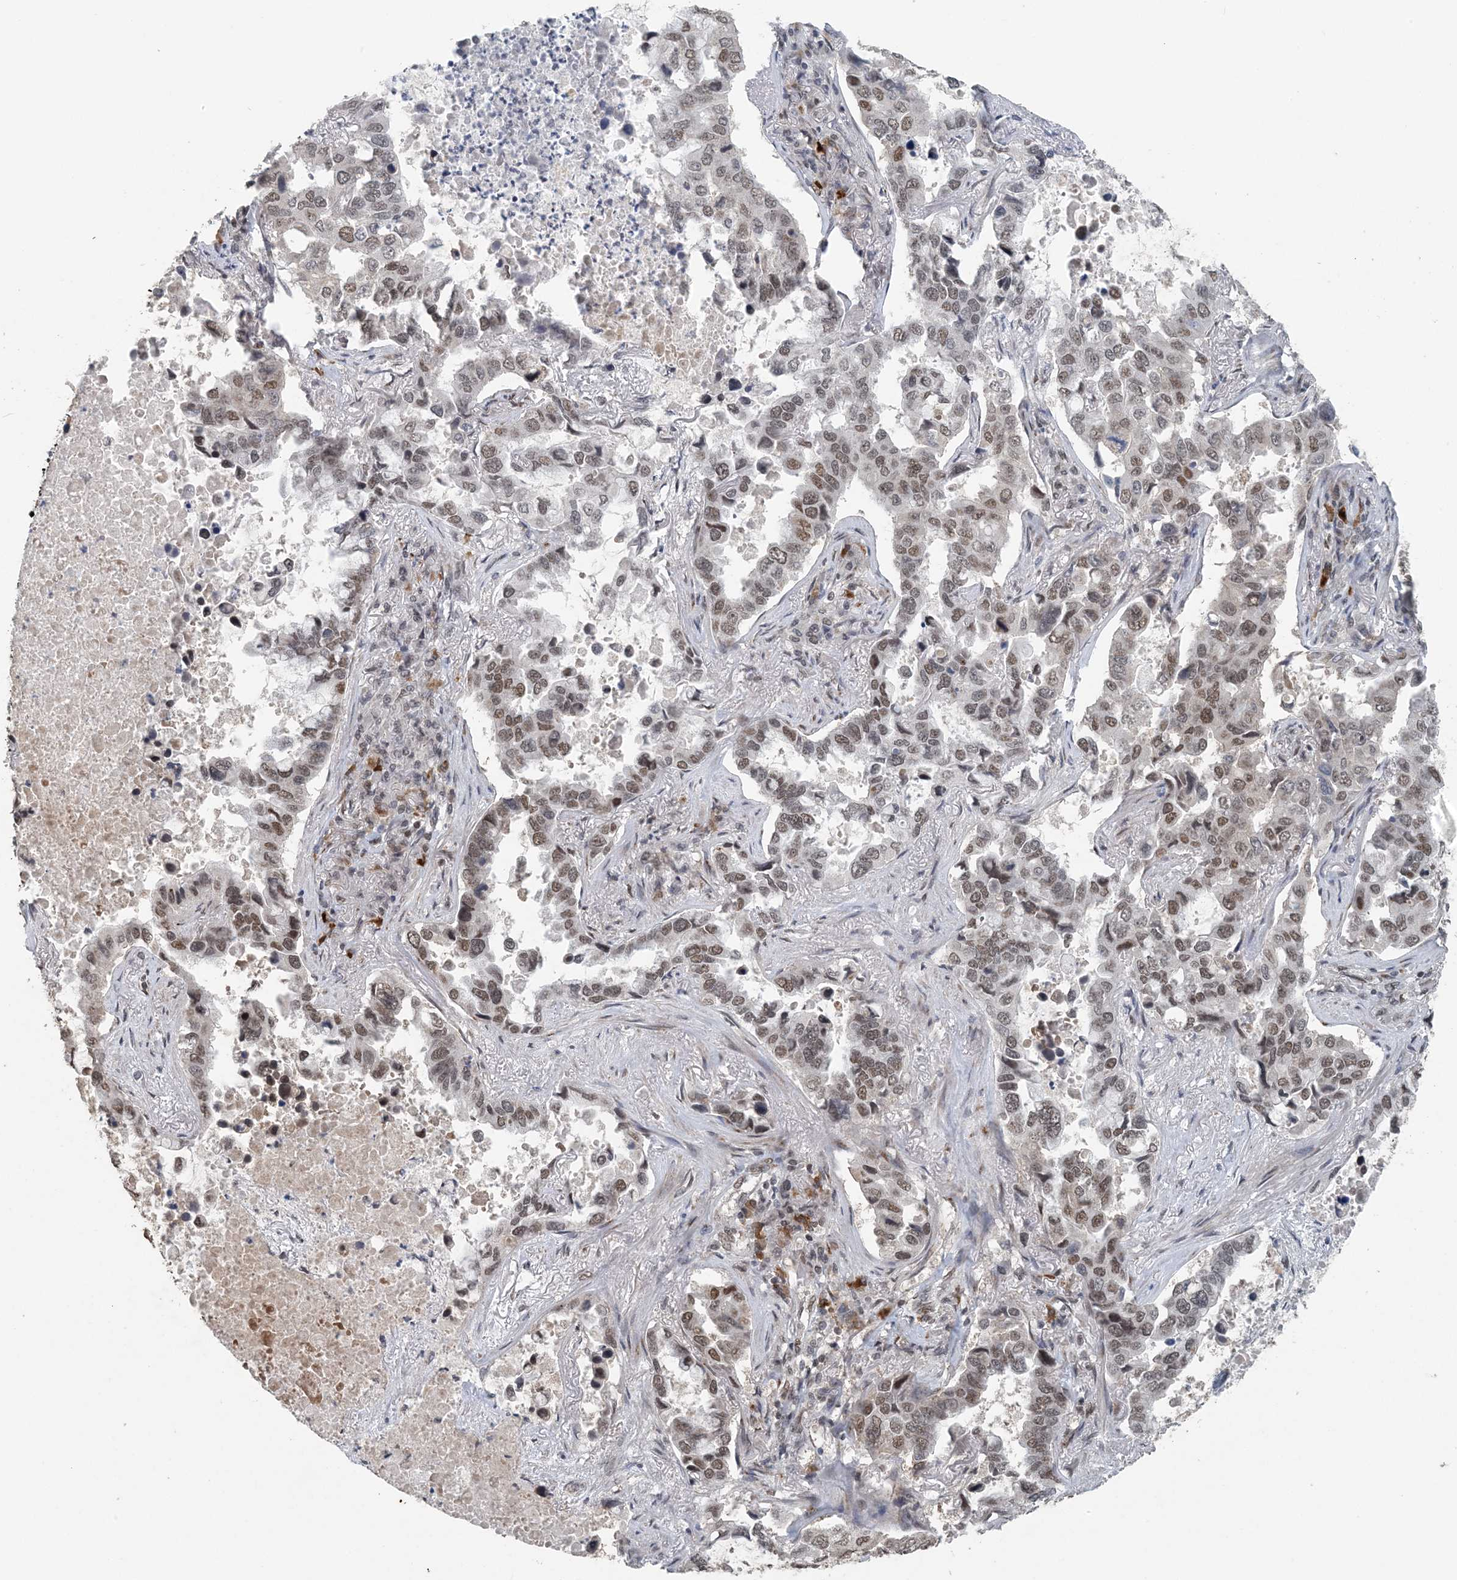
{"staining": {"intensity": "moderate", "quantity": "25%-75%", "location": "nuclear"}, "tissue": "lung cancer", "cell_type": "Tumor cells", "image_type": "cancer", "snomed": [{"axis": "morphology", "description": "Squamous cell carcinoma, NOS"}, {"axis": "topography", "description": "Lung"}], "caption": "An image of lung cancer (squamous cell carcinoma) stained for a protein demonstrates moderate nuclear brown staining in tumor cells.", "gene": "MBD2", "patient": {"sex": "male", "age": 66}}